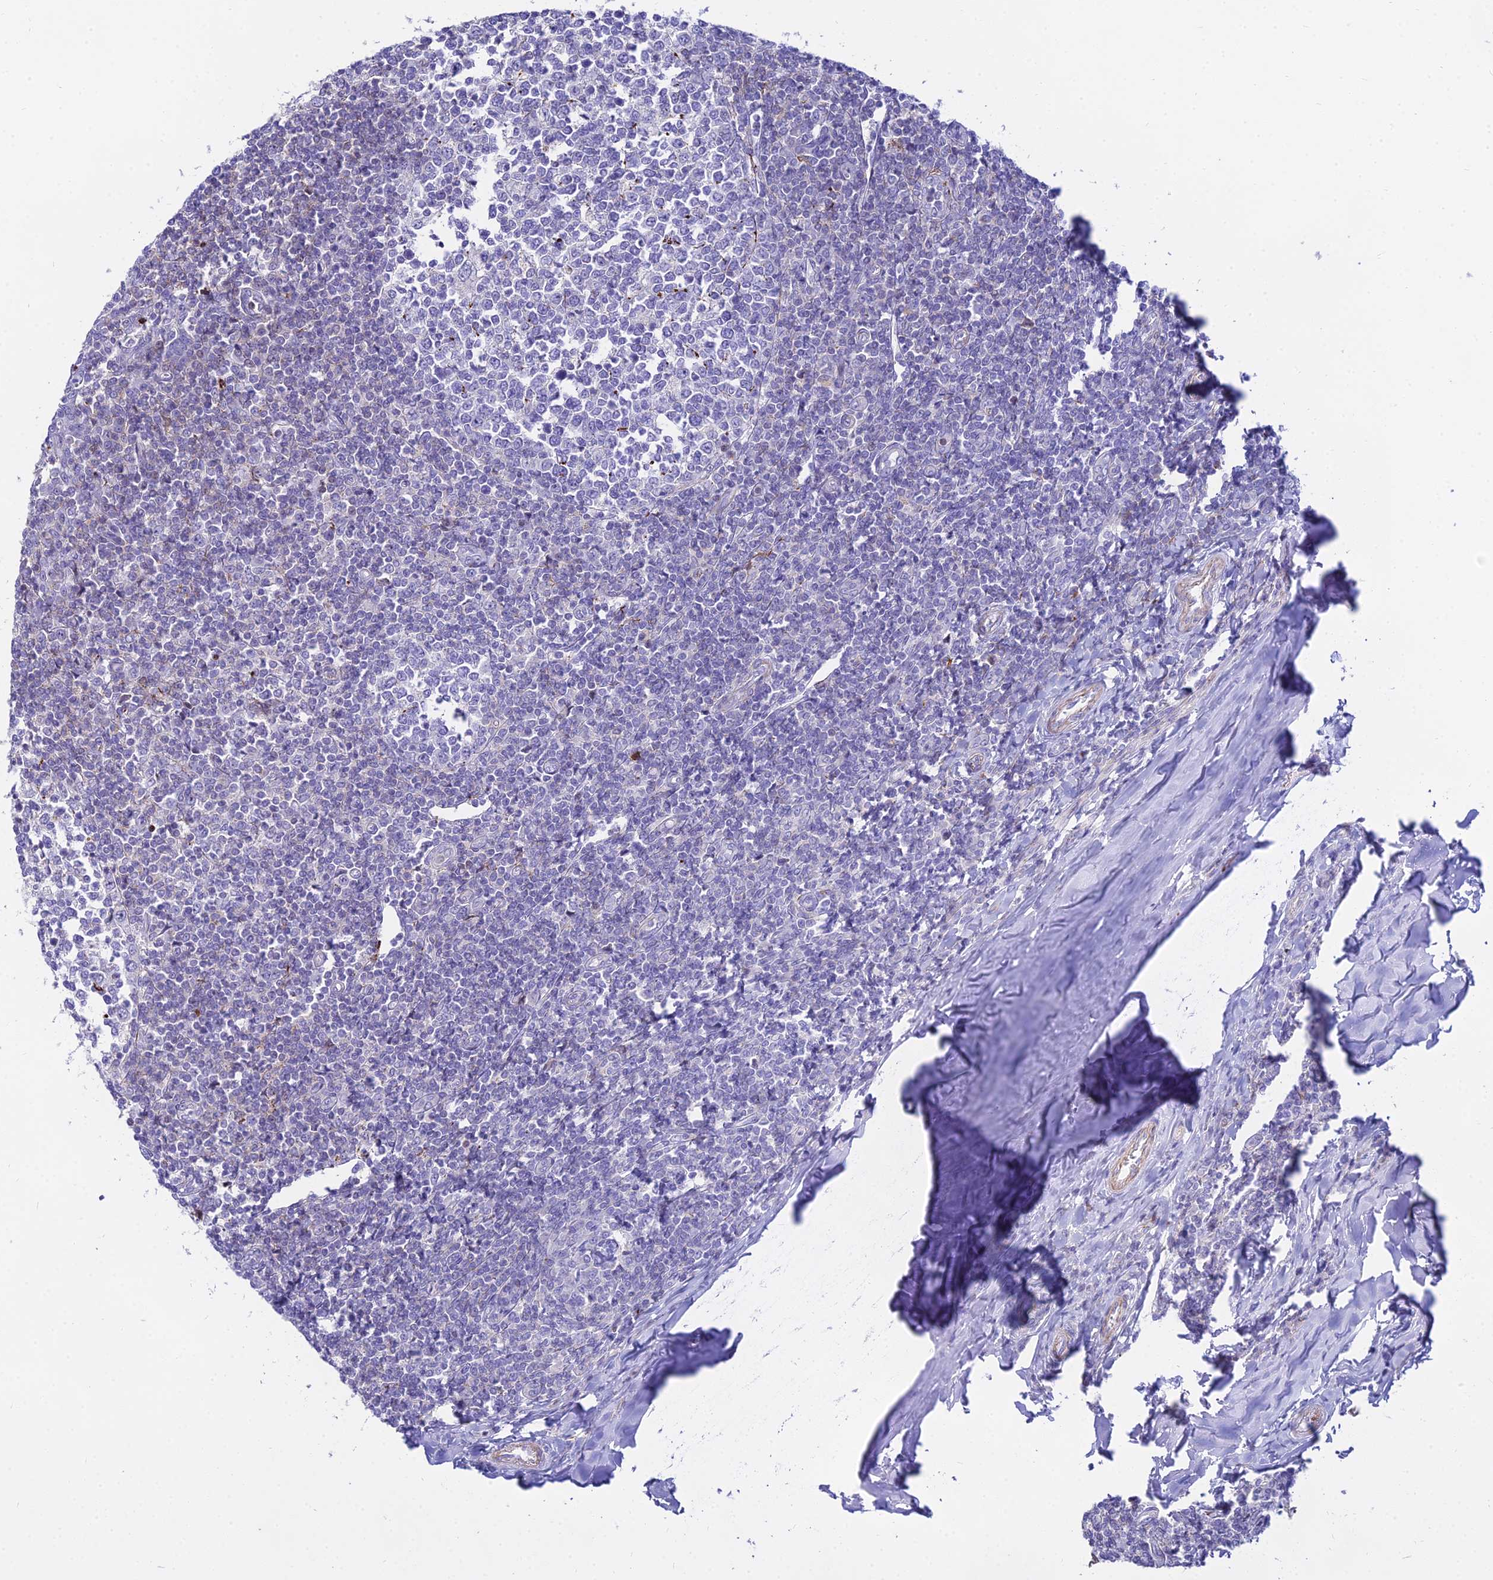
{"staining": {"intensity": "negative", "quantity": "none", "location": "none"}, "tissue": "tonsil", "cell_type": "Germinal center cells", "image_type": "normal", "snomed": [{"axis": "morphology", "description": "Normal tissue, NOS"}, {"axis": "topography", "description": "Tonsil"}], "caption": "This micrograph is of unremarkable tonsil stained with immunohistochemistry (IHC) to label a protein in brown with the nuclei are counter-stained blue. There is no staining in germinal center cells.", "gene": "DLX1", "patient": {"sex": "female", "age": 19}}